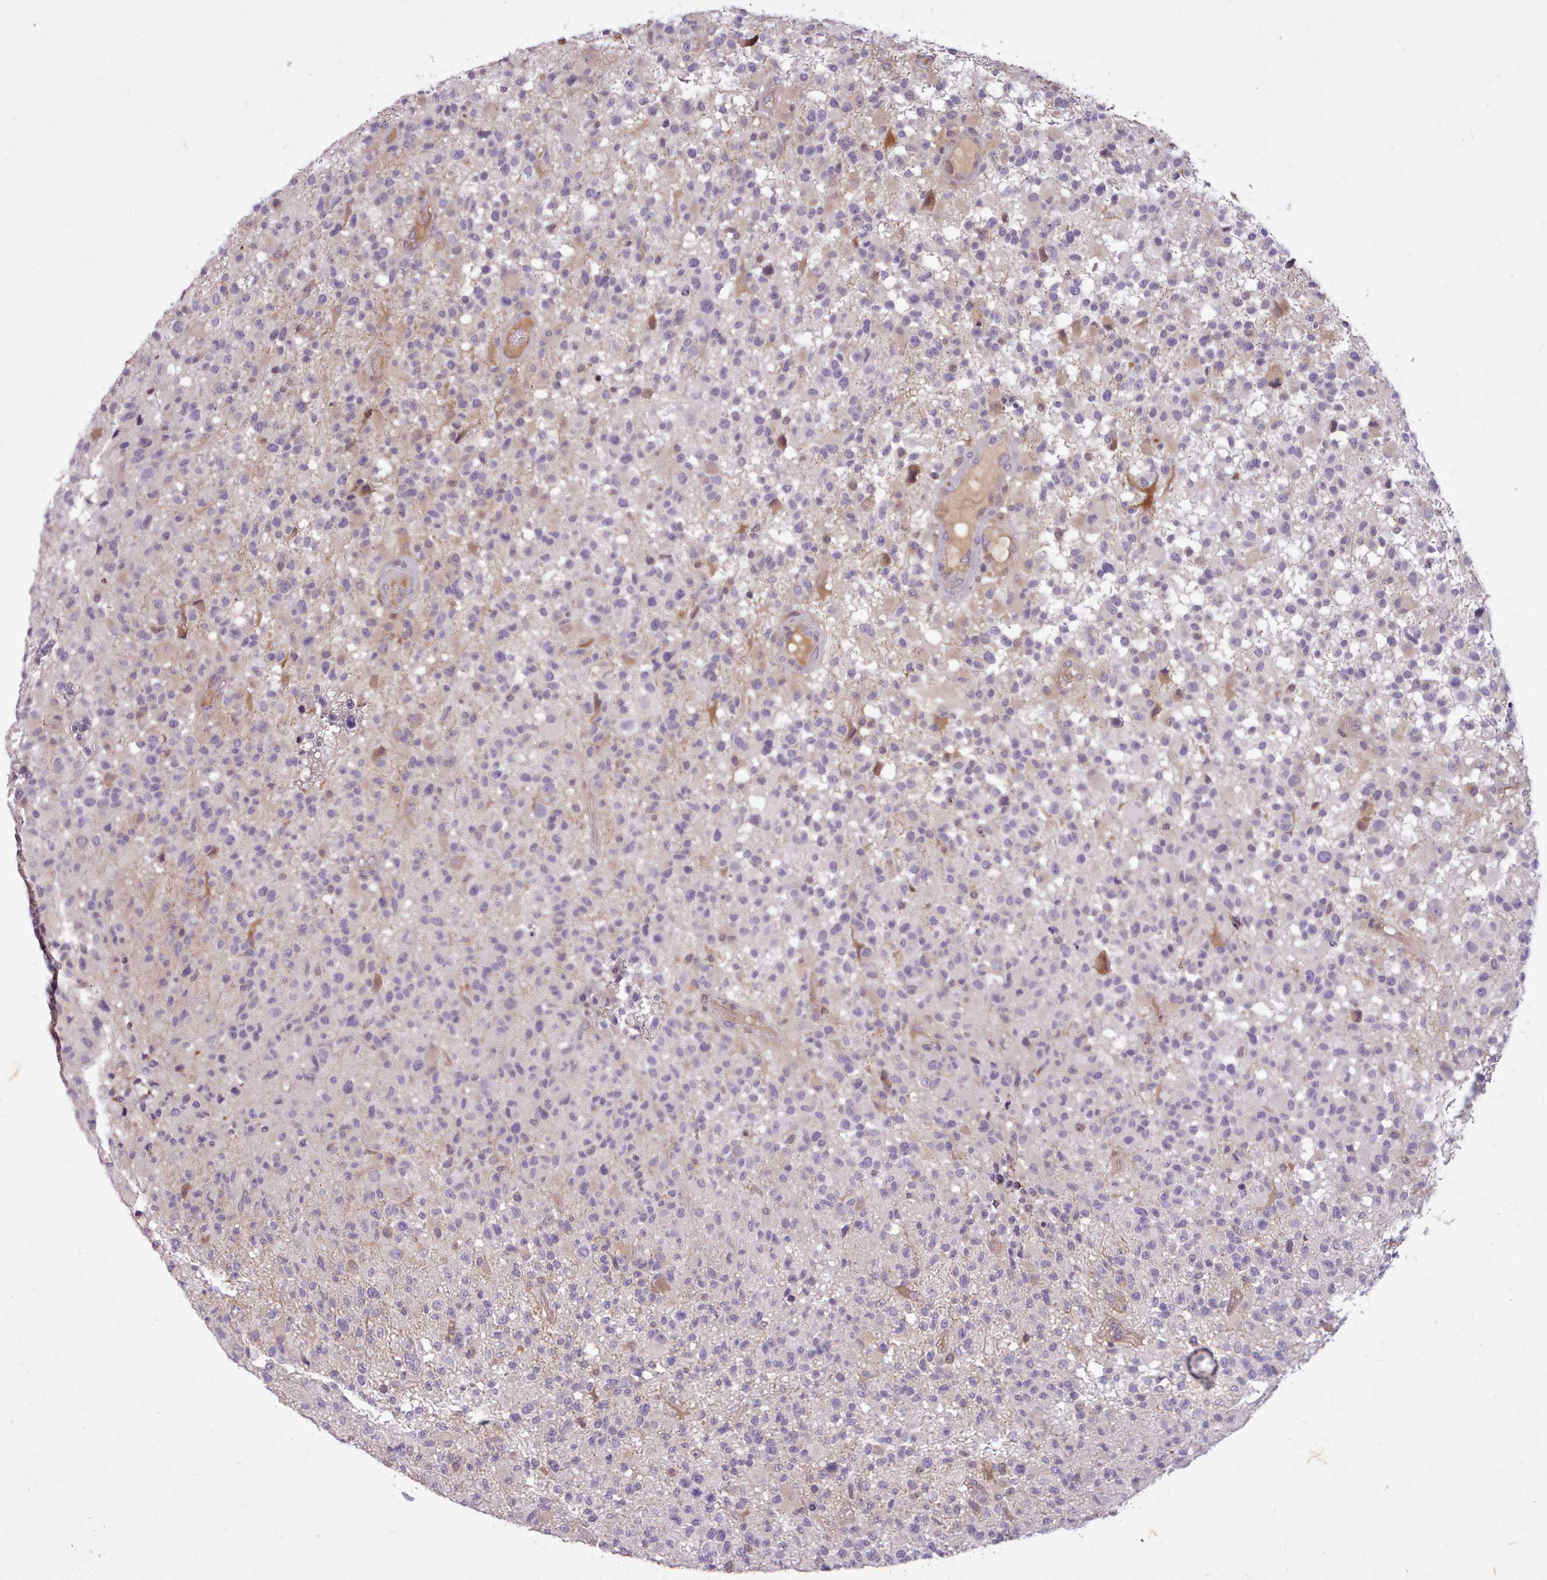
{"staining": {"intensity": "negative", "quantity": "none", "location": "none"}, "tissue": "glioma", "cell_type": "Tumor cells", "image_type": "cancer", "snomed": [{"axis": "morphology", "description": "Glioma, malignant, High grade"}, {"axis": "morphology", "description": "Glioblastoma, NOS"}, {"axis": "topography", "description": "Brain"}], "caption": "This is an immunohistochemistry micrograph of human glioma. There is no staining in tumor cells.", "gene": "NMRK1", "patient": {"sex": "male", "age": 60}}